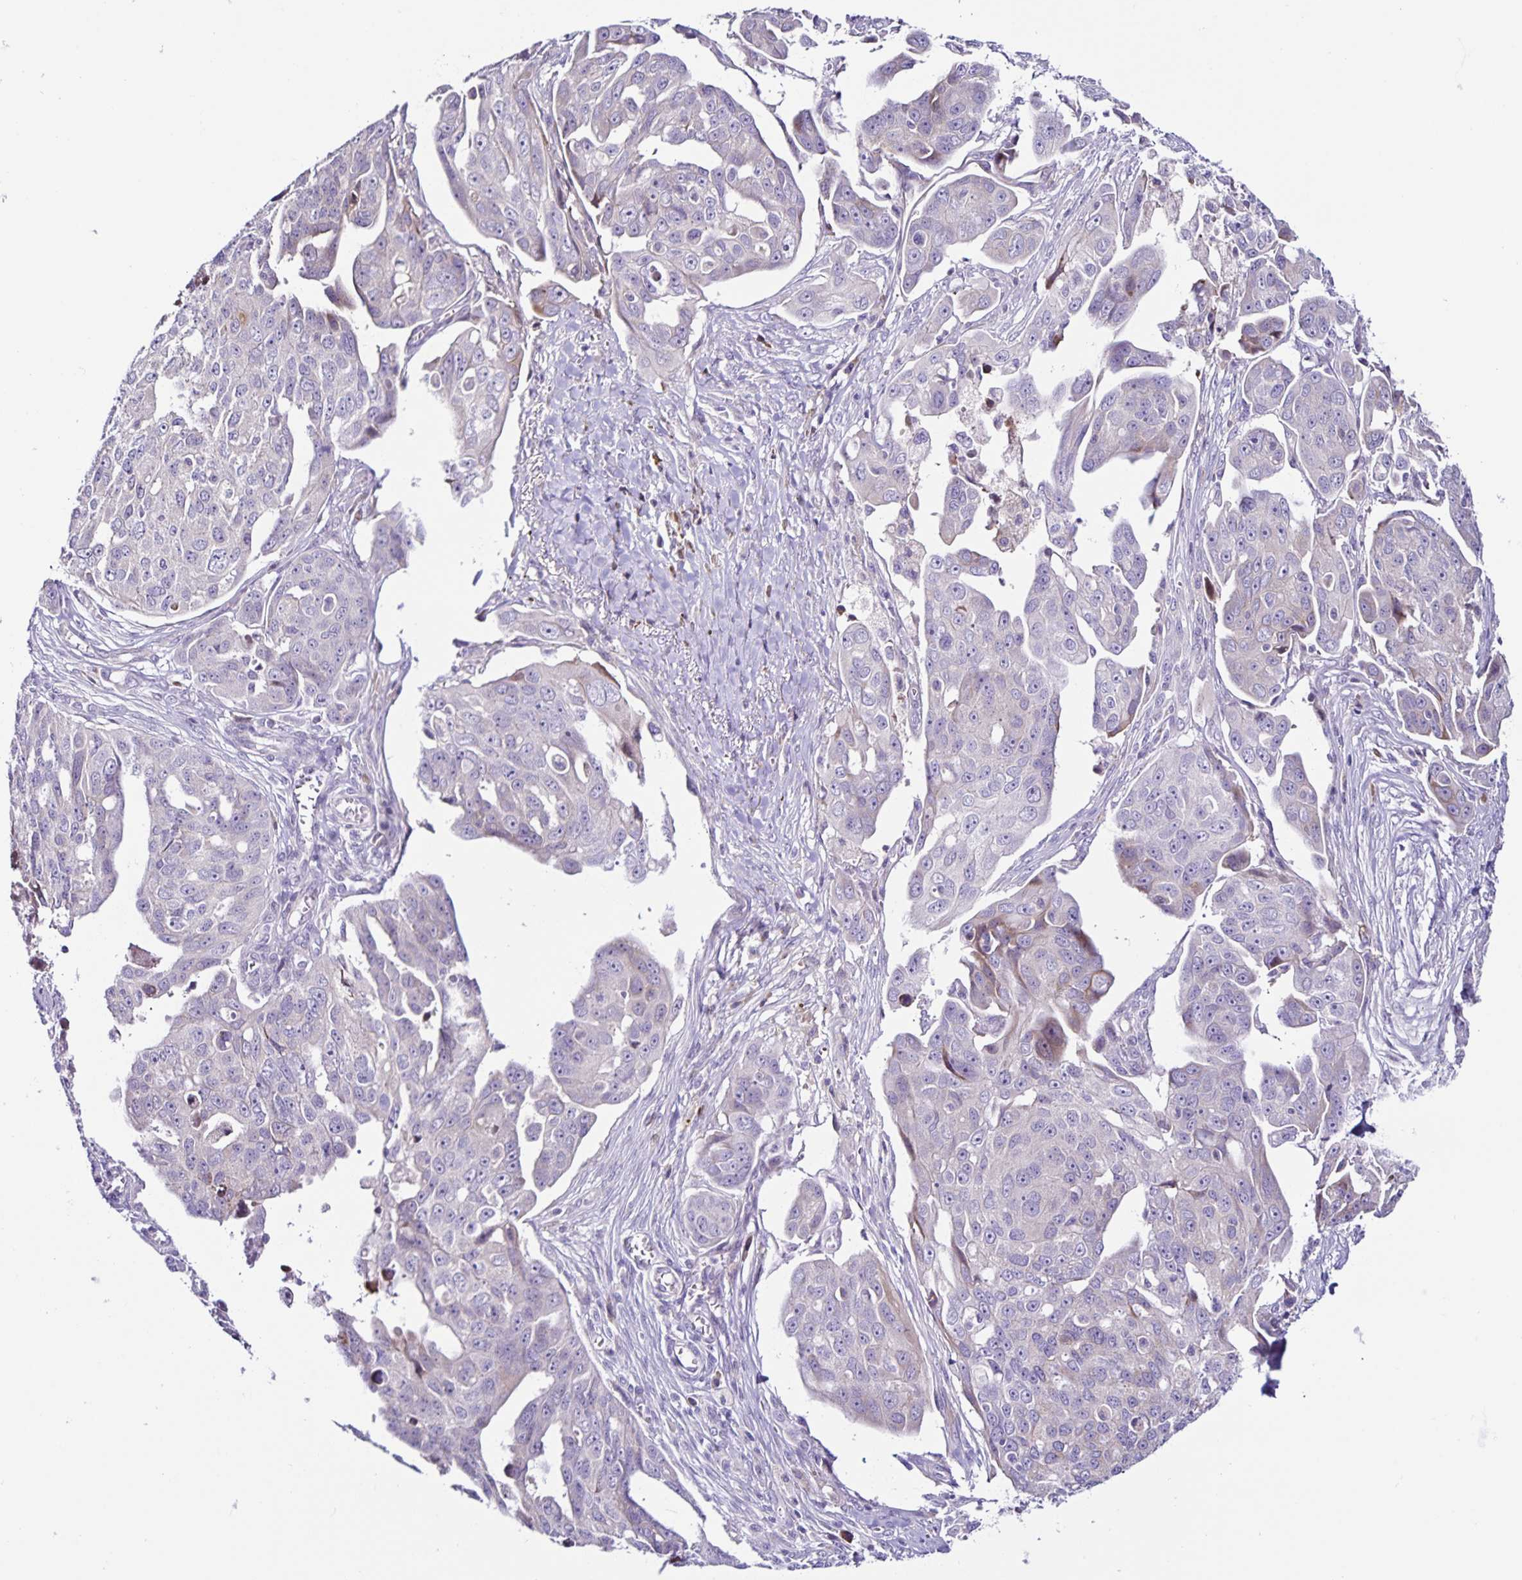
{"staining": {"intensity": "negative", "quantity": "none", "location": "none"}, "tissue": "ovarian cancer", "cell_type": "Tumor cells", "image_type": "cancer", "snomed": [{"axis": "morphology", "description": "Carcinoma, endometroid"}, {"axis": "topography", "description": "Ovary"}], "caption": "A high-resolution histopathology image shows immunohistochemistry staining of endometroid carcinoma (ovarian), which reveals no significant positivity in tumor cells.", "gene": "RNFT2", "patient": {"sex": "female", "age": 70}}